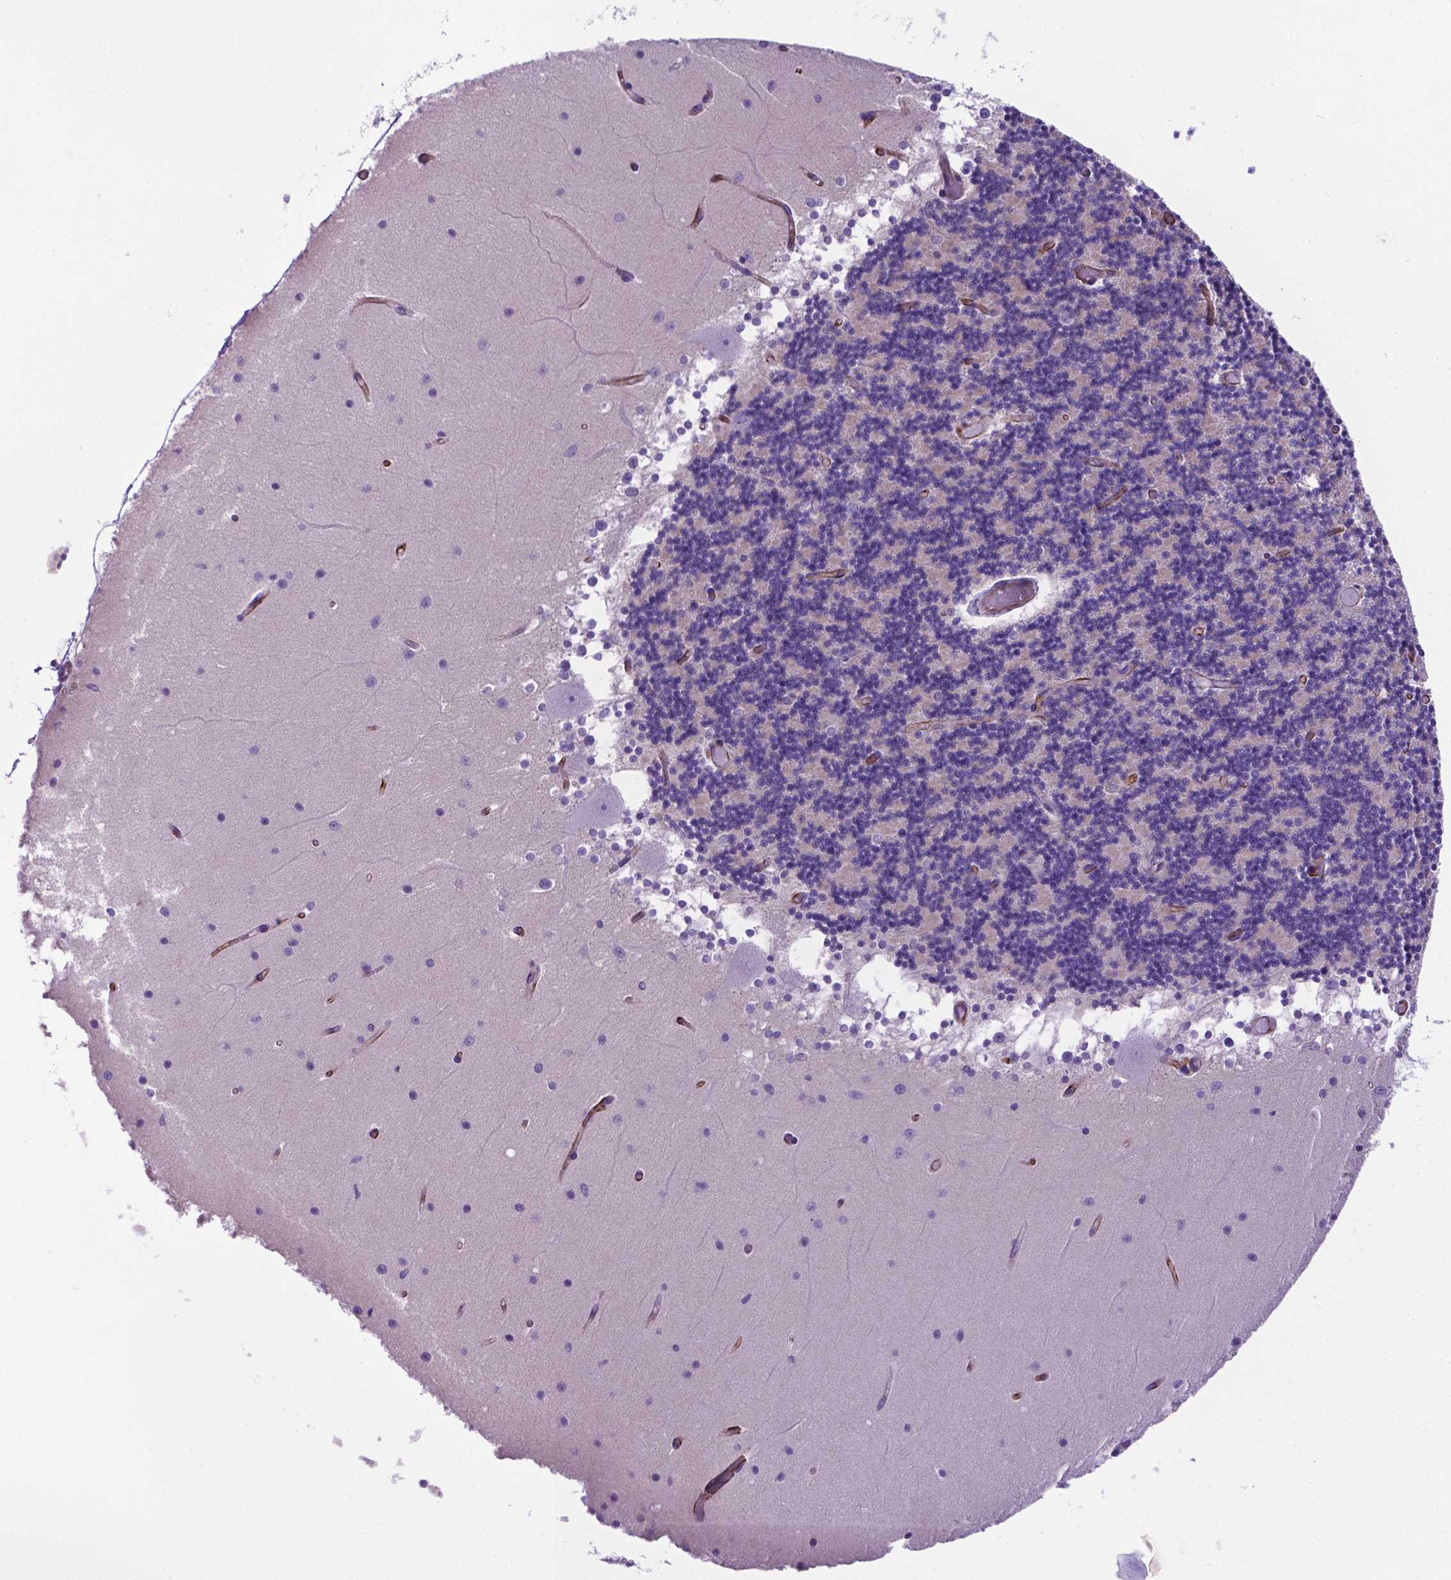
{"staining": {"intensity": "negative", "quantity": "none", "location": "none"}, "tissue": "cerebellum", "cell_type": "Cells in granular layer", "image_type": "normal", "snomed": [{"axis": "morphology", "description": "Normal tissue, NOS"}, {"axis": "topography", "description": "Cerebellum"}], "caption": "Immunohistochemistry (IHC) photomicrograph of normal cerebellum: human cerebellum stained with DAB displays no significant protein positivity in cells in granular layer.", "gene": "LZTR1", "patient": {"sex": "female", "age": 28}}